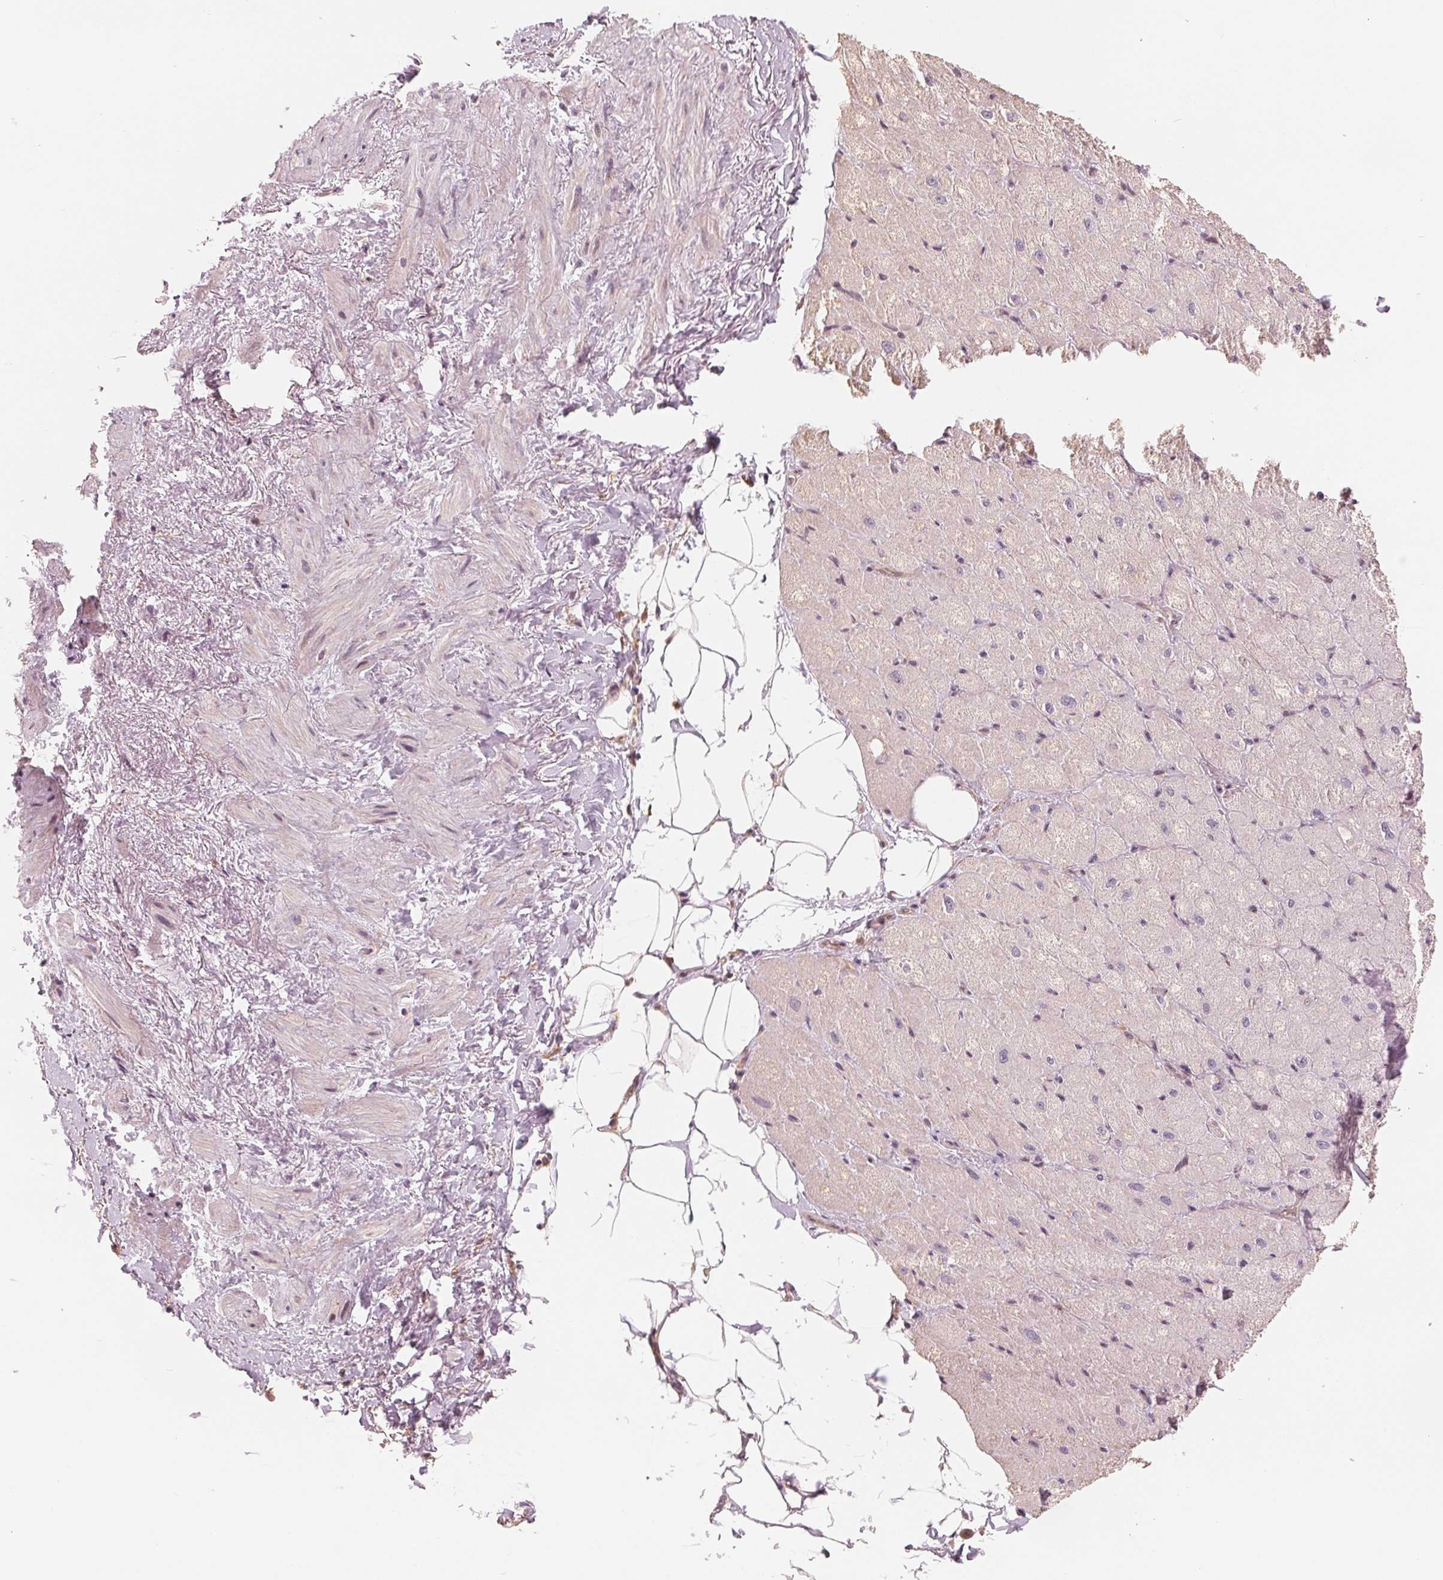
{"staining": {"intensity": "weak", "quantity": "25%-75%", "location": "cytoplasmic/membranous"}, "tissue": "heart muscle", "cell_type": "Cardiomyocytes", "image_type": "normal", "snomed": [{"axis": "morphology", "description": "Normal tissue, NOS"}, {"axis": "topography", "description": "Heart"}], "caption": "A brown stain highlights weak cytoplasmic/membranous expression of a protein in cardiomyocytes of benign human heart muscle. The protein of interest is shown in brown color, while the nuclei are stained blue.", "gene": "IL9R", "patient": {"sex": "male", "age": 62}}